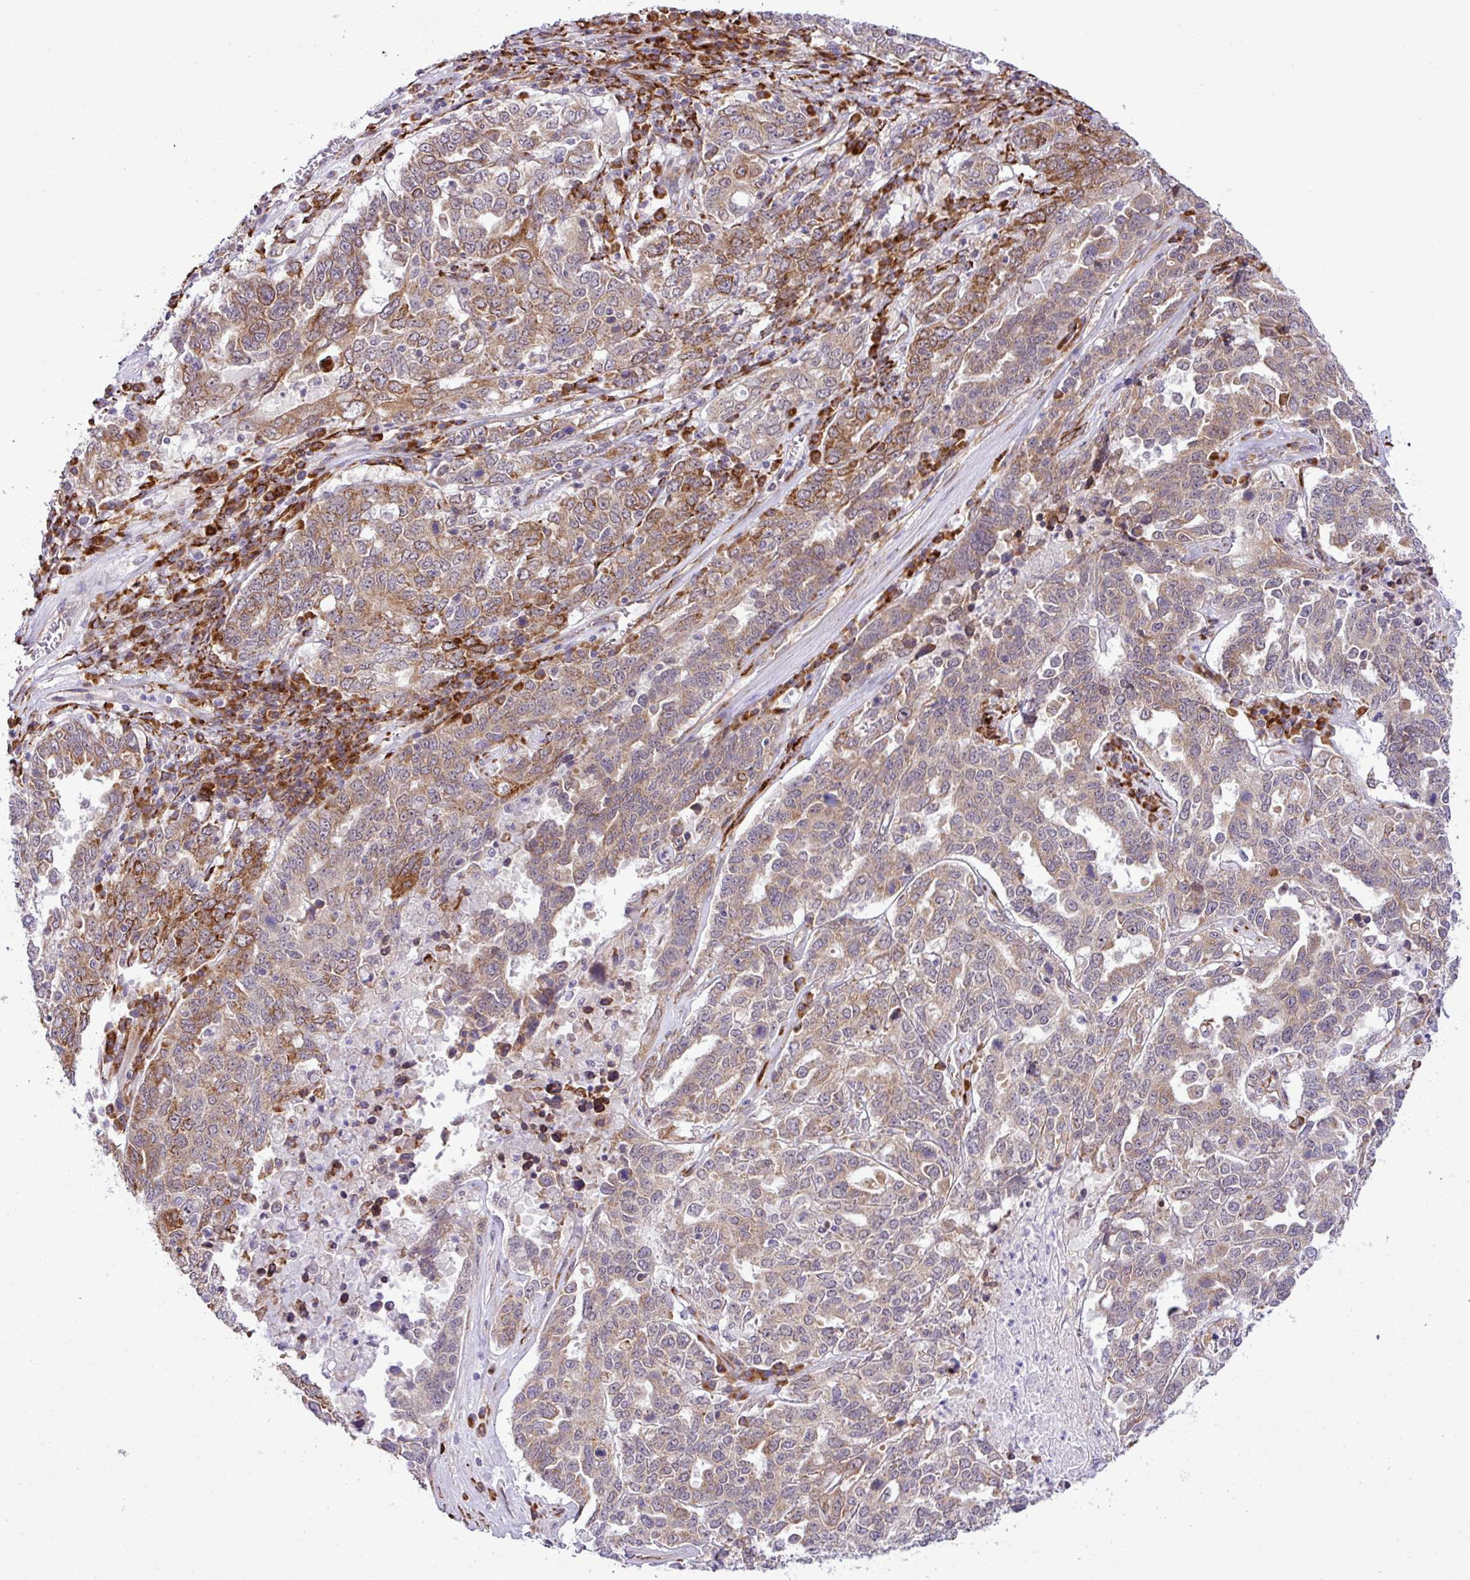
{"staining": {"intensity": "moderate", "quantity": ">75%", "location": "cytoplasmic/membranous"}, "tissue": "ovarian cancer", "cell_type": "Tumor cells", "image_type": "cancer", "snomed": [{"axis": "morphology", "description": "Carcinoma, endometroid"}, {"axis": "topography", "description": "Ovary"}], "caption": "The histopathology image demonstrates staining of ovarian cancer, revealing moderate cytoplasmic/membranous protein expression (brown color) within tumor cells.", "gene": "CFAP97", "patient": {"sex": "female", "age": 62}}